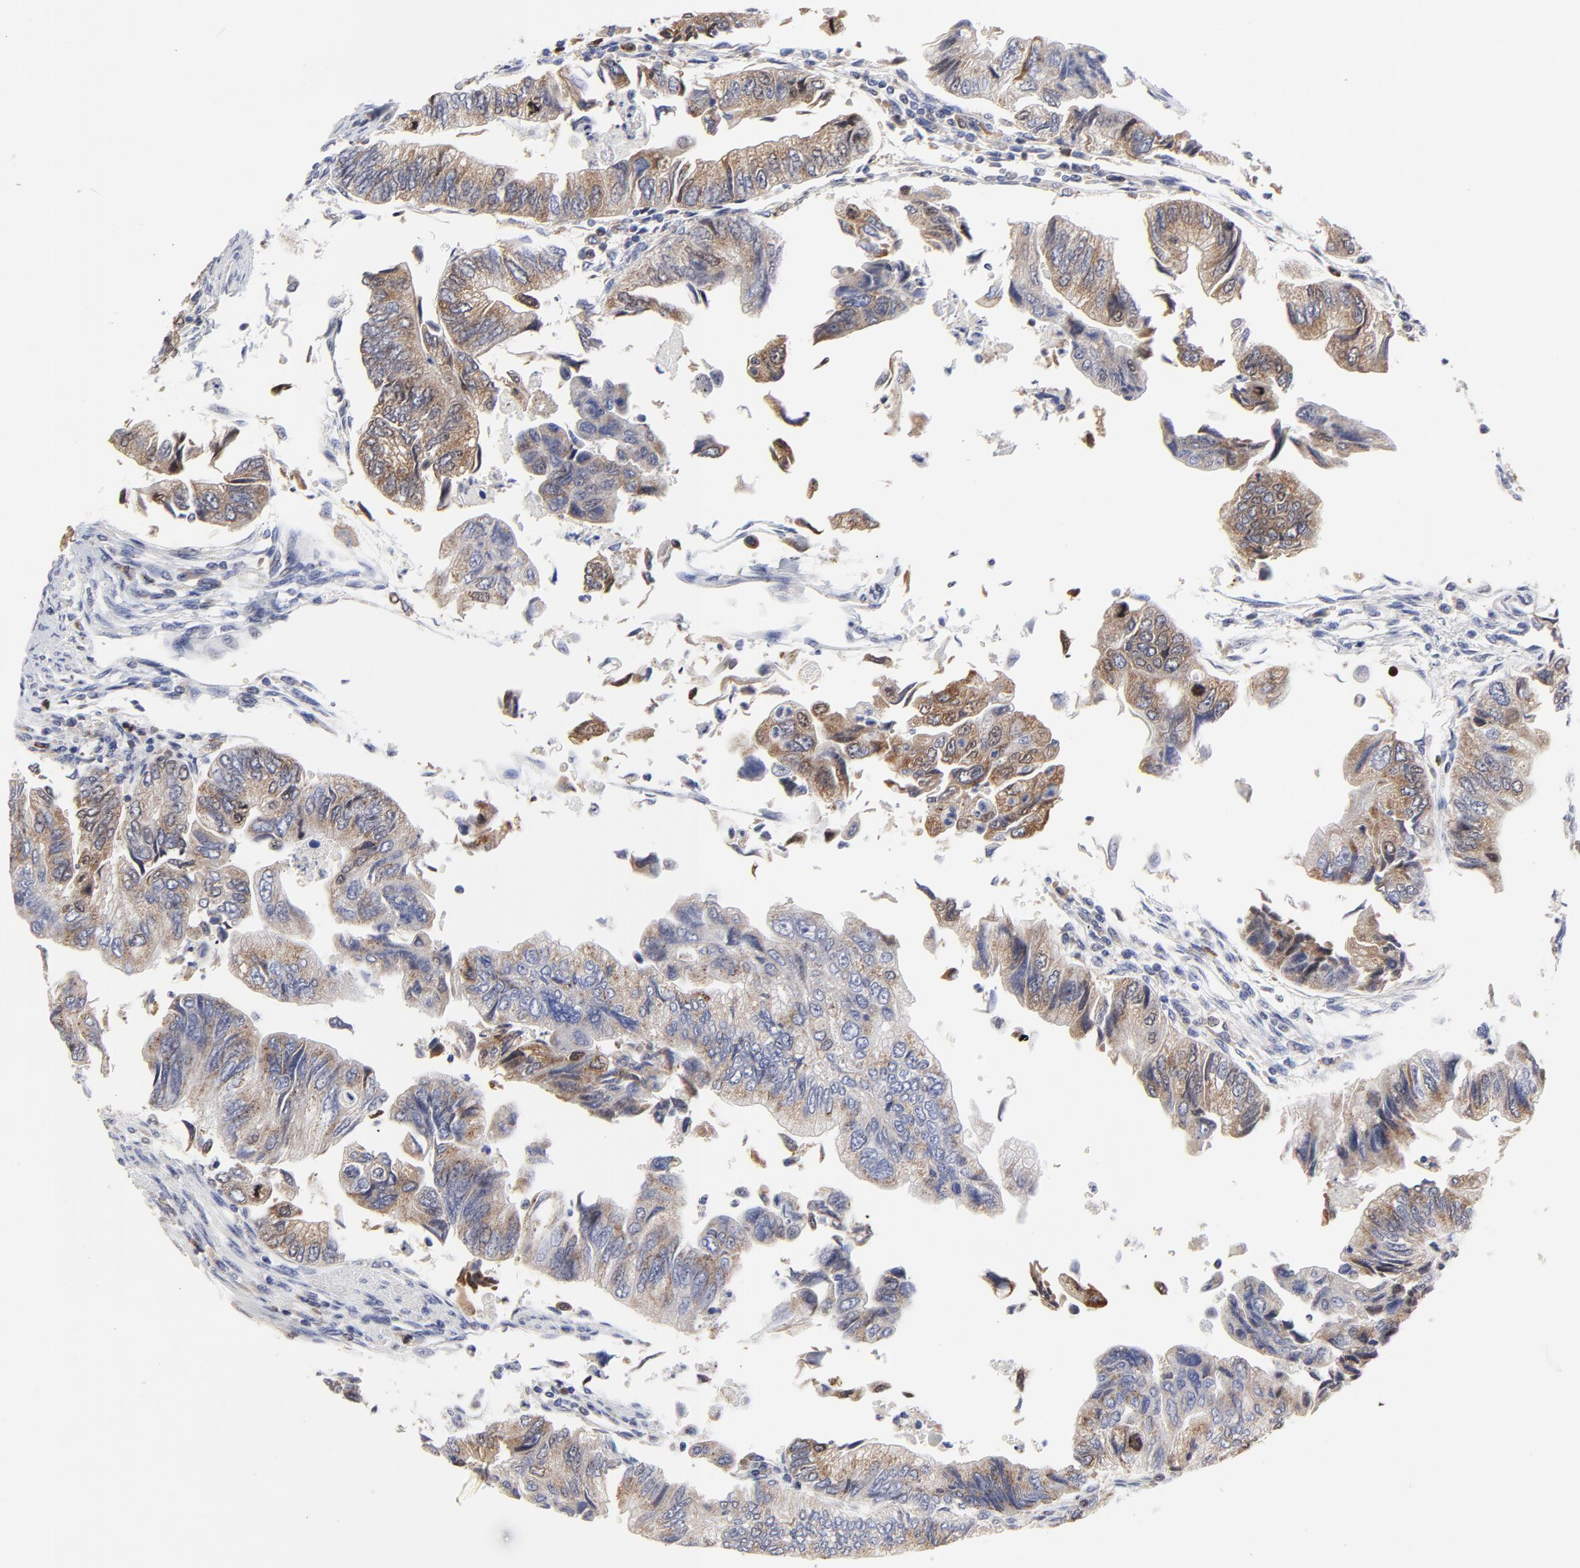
{"staining": {"intensity": "weak", "quantity": "25%-75%", "location": "cytoplasmic/membranous"}, "tissue": "colorectal cancer", "cell_type": "Tumor cells", "image_type": "cancer", "snomed": [{"axis": "morphology", "description": "Adenocarcinoma, NOS"}, {"axis": "topography", "description": "Colon"}], "caption": "Immunohistochemical staining of adenocarcinoma (colorectal) shows low levels of weak cytoplasmic/membranous protein positivity in about 25%-75% of tumor cells.", "gene": "NCAPH", "patient": {"sex": "female", "age": 11}}